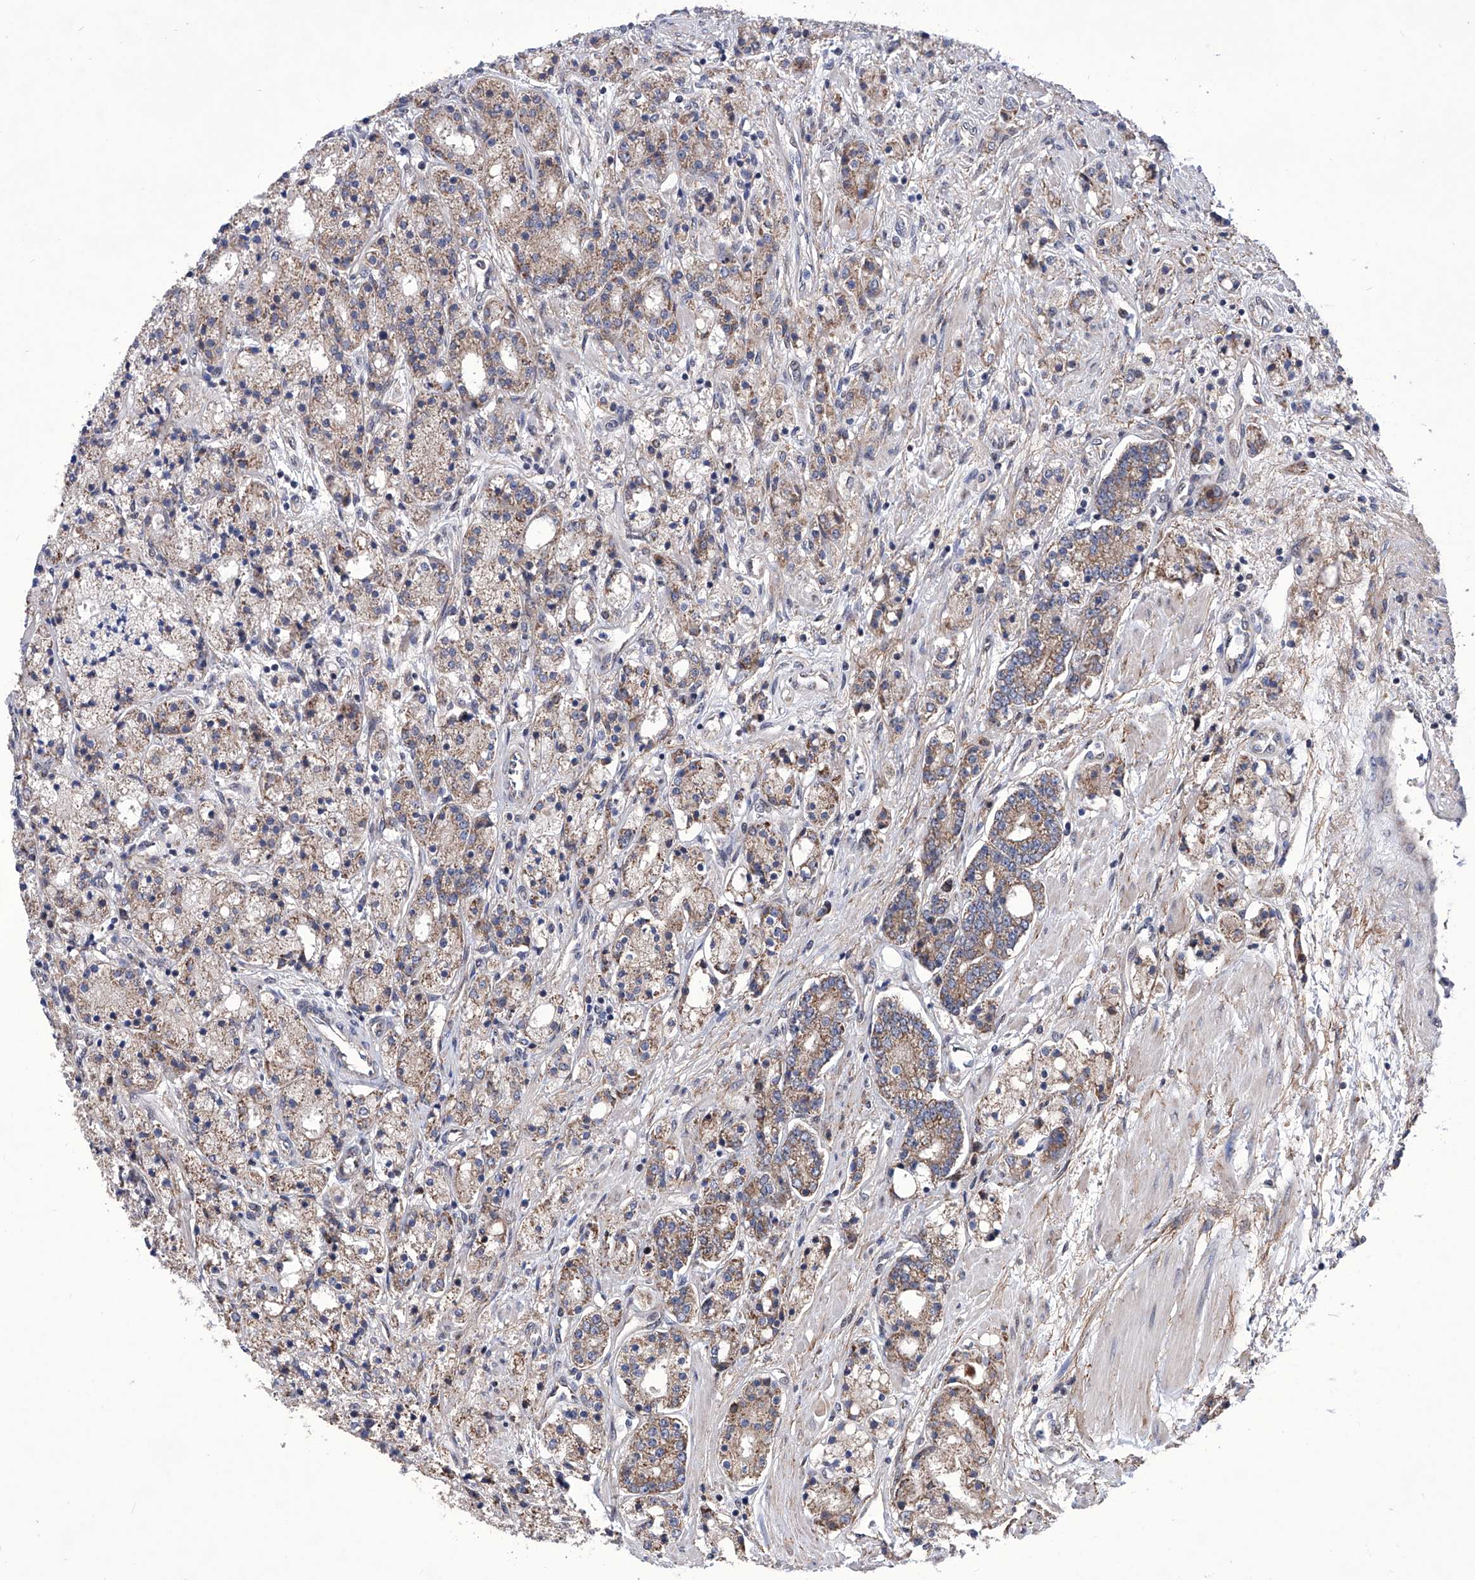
{"staining": {"intensity": "moderate", "quantity": ">75%", "location": "cytoplasmic/membranous"}, "tissue": "prostate cancer", "cell_type": "Tumor cells", "image_type": "cancer", "snomed": [{"axis": "morphology", "description": "Adenocarcinoma, High grade"}, {"axis": "topography", "description": "Prostate"}], "caption": "Human high-grade adenocarcinoma (prostate) stained for a protein (brown) exhibits moderate cytoplasmic/membranous positive expression in about >75% of tumor cells.", "gene": "KTI12", "patient": {"sex": "male", "age": 60}}